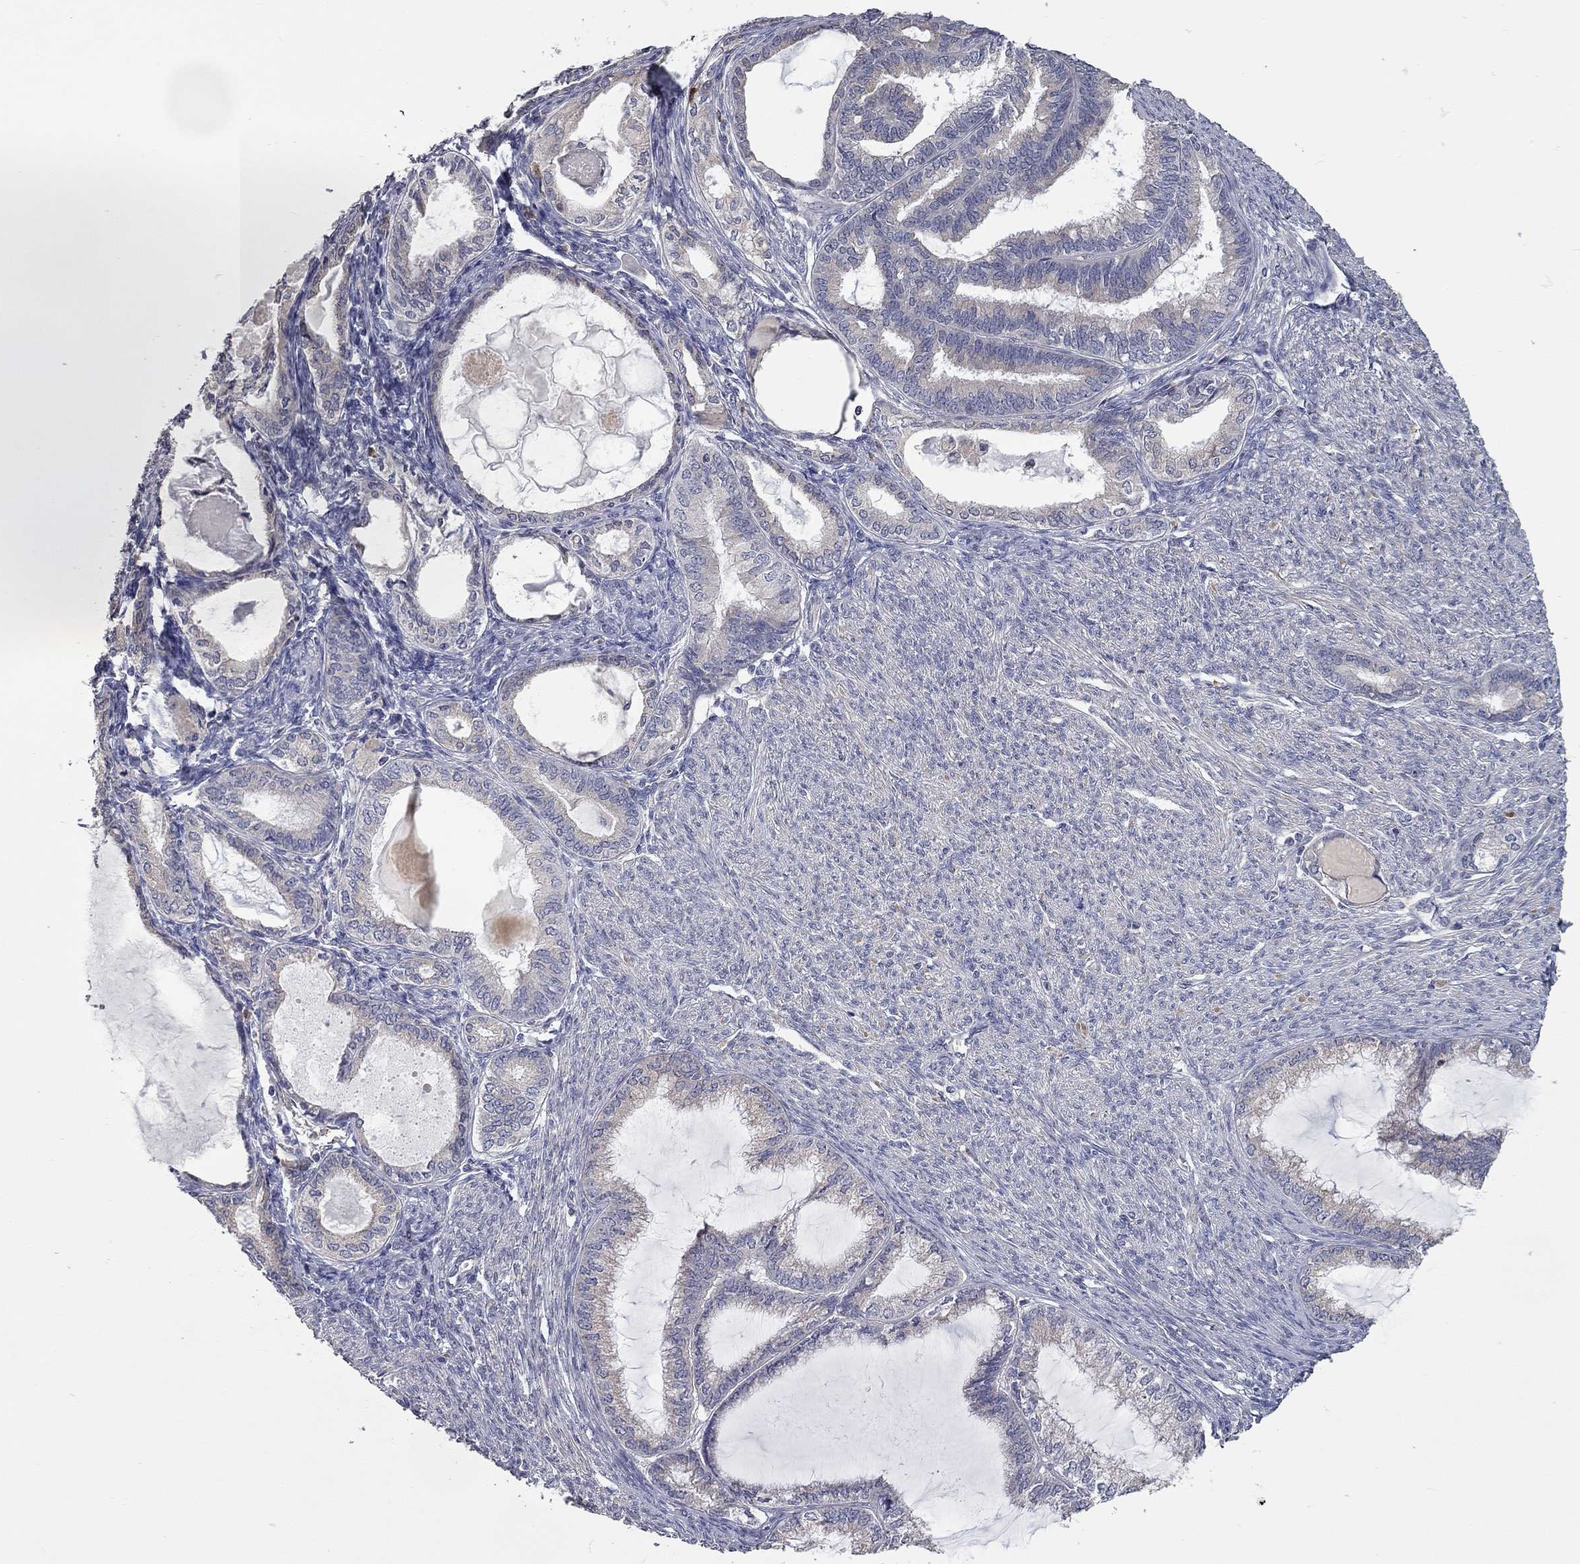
{"staining": {"intensity": "negative", "quantity": "none", "location": "none"}, "tissue": "endometrial cancer", "cell_type": "Tumor cells", "image_type": "cancer", "snomed": [{"axis": "morphology", "description": "Adenocarcinoma, NOS"}, {"axis": "topography", "description": "Endometrium"}], "caption": "A high-resolution image shows immunohistochemistry staining of endometrial cancer (adenocarcinoma), which reveals no significant positivity in tumor cells. The staining was performed using DAB (3,3'-diaminobenzidine) to visualize the protein expression in brown, while the nuclei were stained in blue with hematoxylin (Magnification: 20x).", "gene": "XAGE2", "patient": {"sex": "female", "age": 86}}